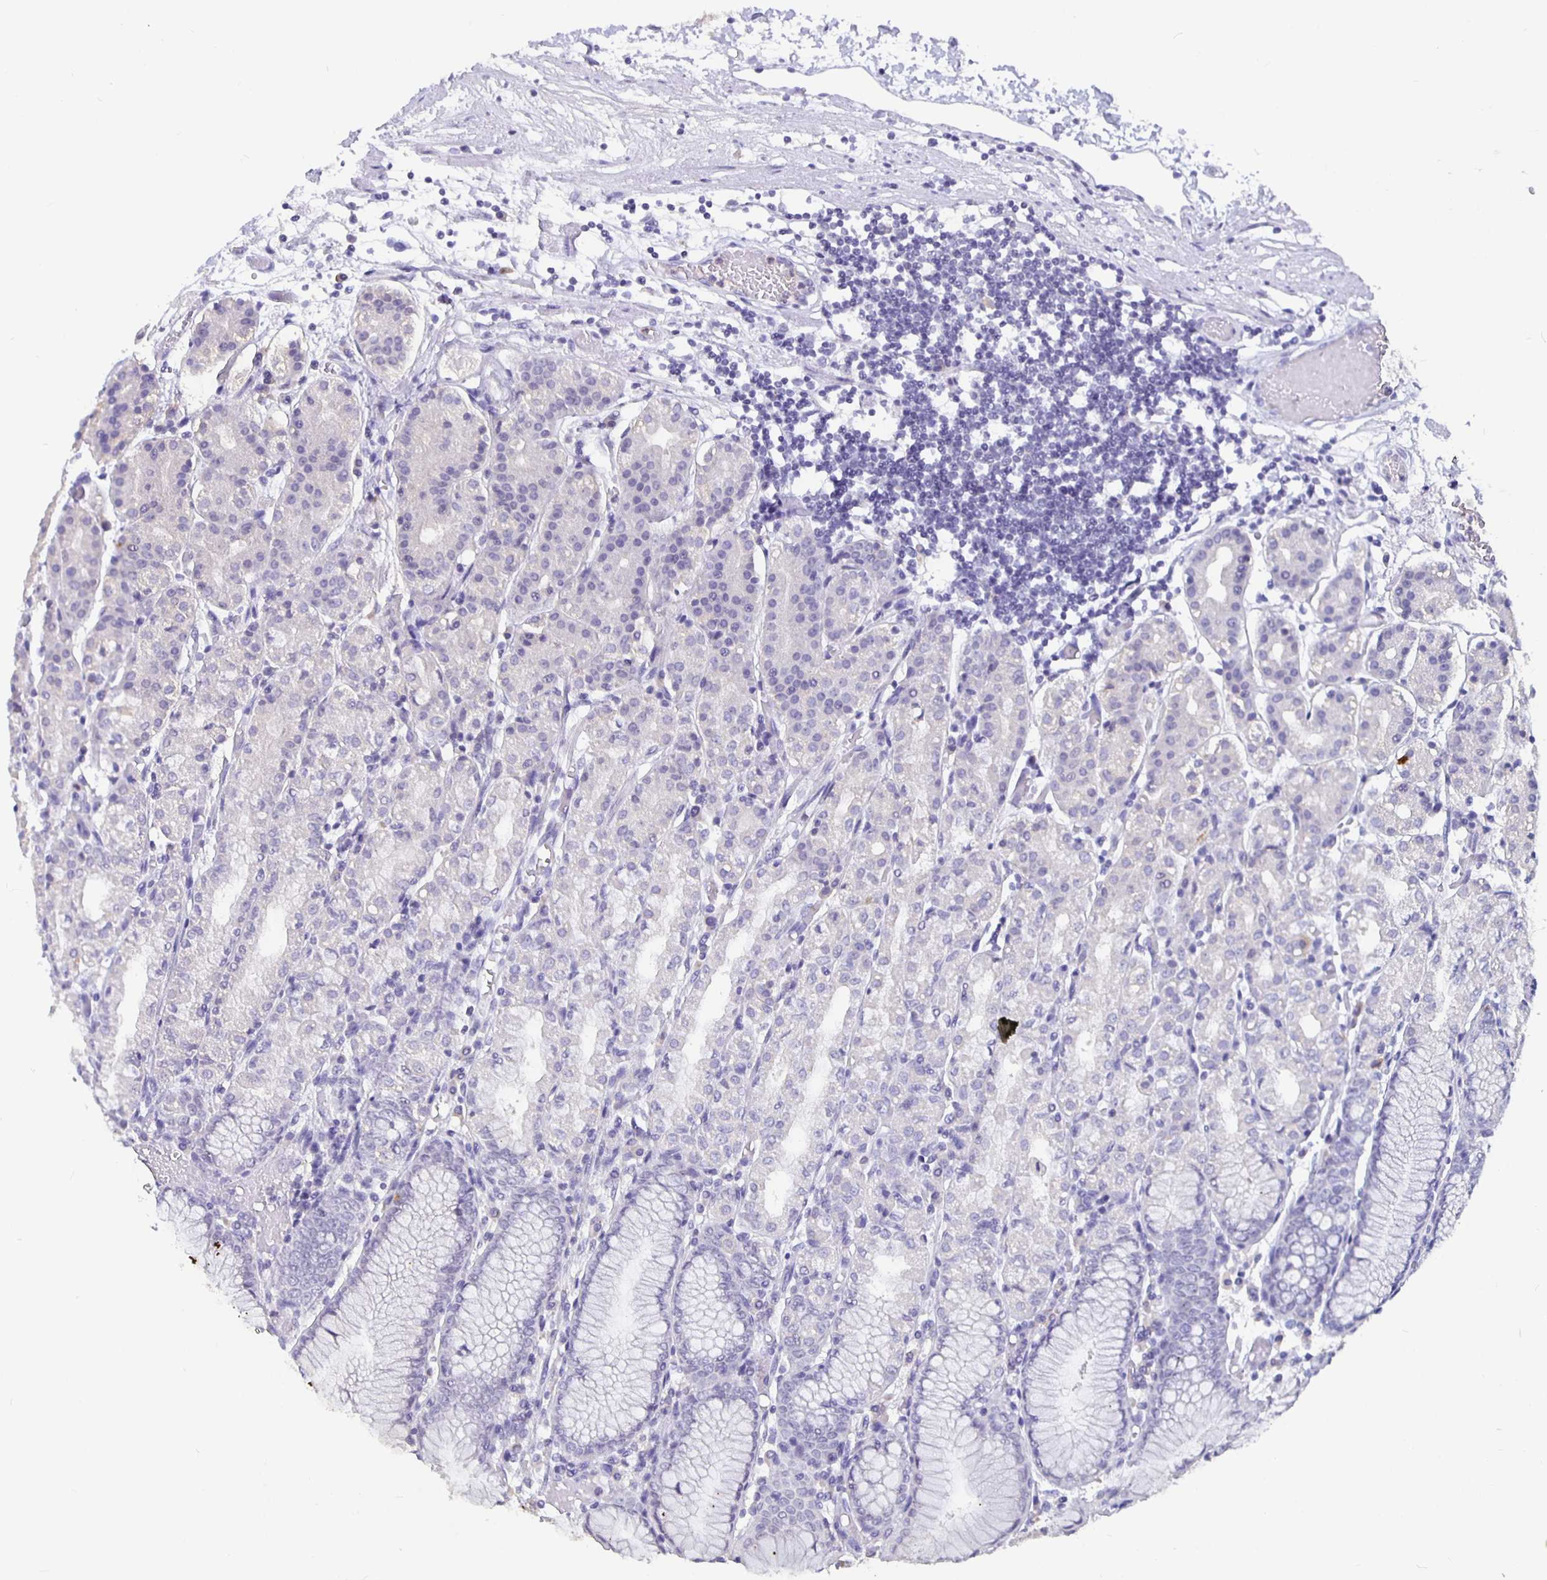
{"staining": {"intensity": "negative", "quantity": "none", "location": "none"}, "tissue": "stomach", "cell_type": "Glandular cells", "image_type": "normal", "snomed": [{"axis": "morphology", "description": "Normal tissue, NOS"}, {"axis": "topography", "description": "Stomach"}], "caption": "Glandular cells are negative for protein expression in normal human stomach. (Stains: DAB IHC with hematoxylin counter stain, Microscopy: brightfield microscopy at high magnification).", "gene": "GPX4", "patient": {"sex": "female", "age": 57}}